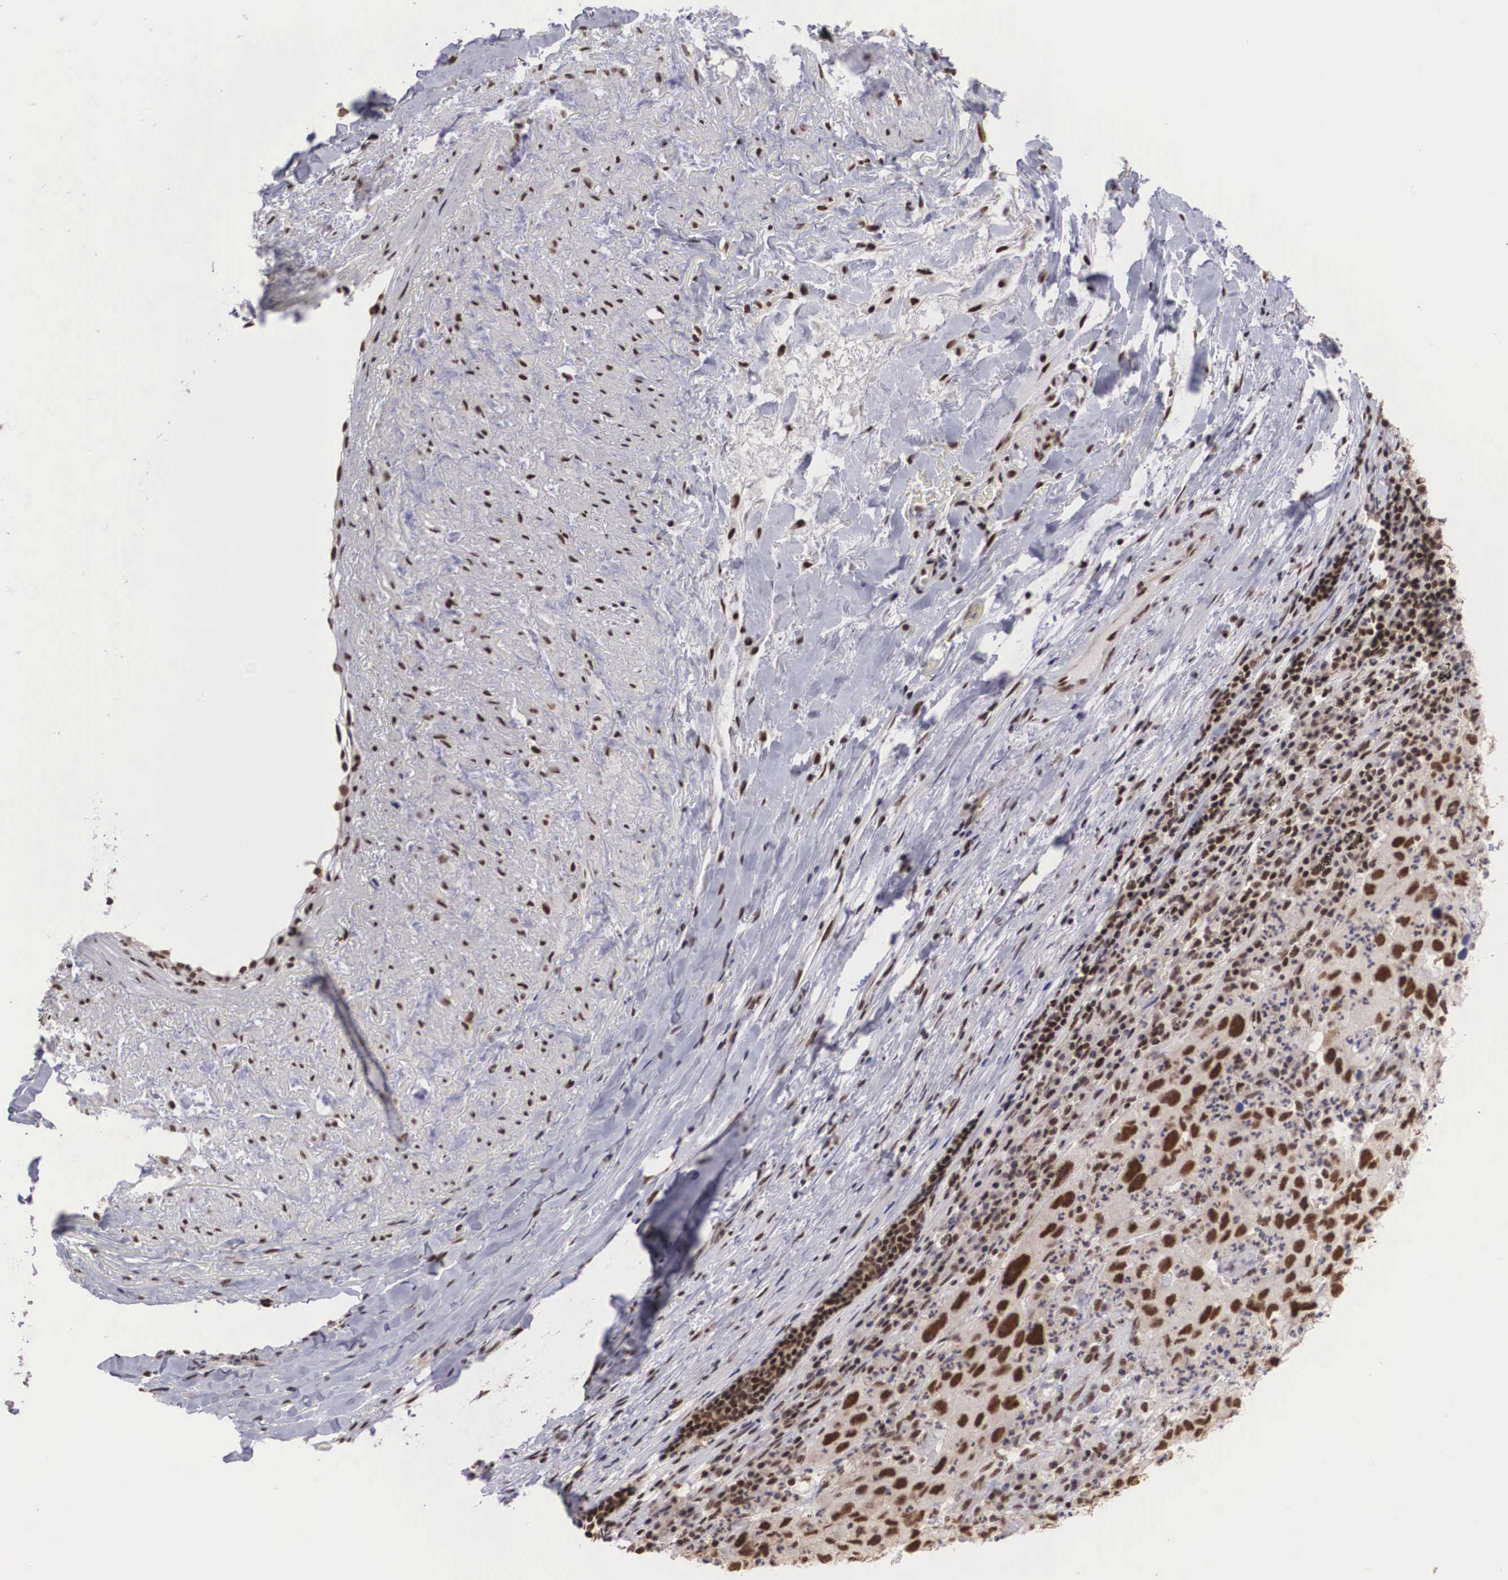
{"staining": {"intensity": "strong", "quantity": ">75%", "location": "nuclear"}, "tissue": "lung cancer", "cell_type": "Tumor cells", "image_type": "cancer", "snomed": [{"axis": "morphology", "description": "Adenocarcinoma, NOS"}, {"axis": "topography", "description": "Lung"}], "caption": "Lung cancer was stained to show a protein in brown. There is high levels of strong nuclear expression in about >75% of tumor cells.", "gene": "HTATSF1", "patient": {"sex": "male", "age": 48}}